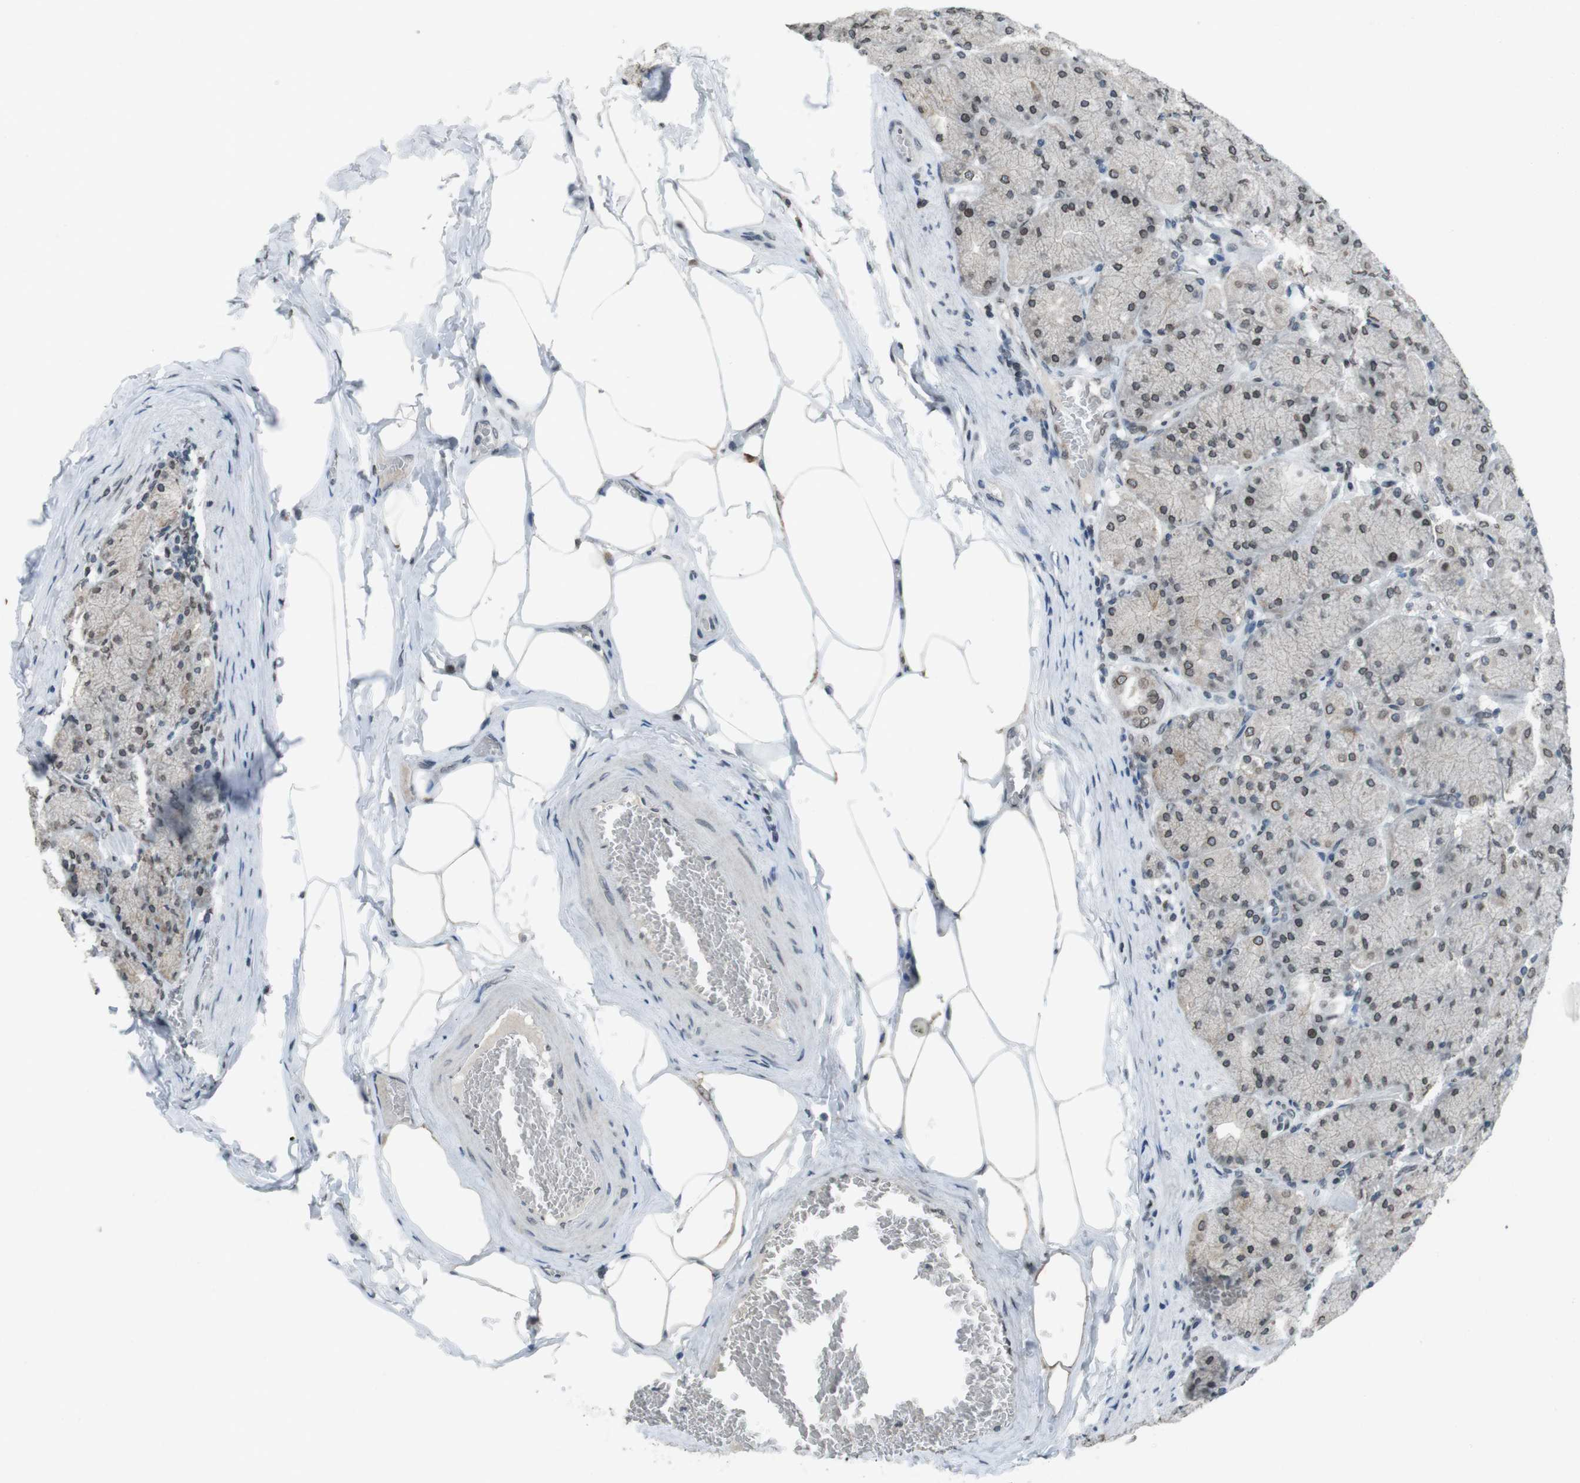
{"staining": {"intensity": "strong", "quantity": ">75%", "location": "cytoplasmic/membranous,nuclear"}, "tissue": "stomach", "cell_type": "Glandular cells", "image_type": "normal", "snomed": [{"axis": "morphology", "description": "Normal tissue, NOS"}, {"axis": "topography", "description": "Stomach, upper"}], "caption": "Protein expression analysis of unremarkable human stomach reveals strong cytoplasmic/membranous,nuclear expression in about >75% of glandular cells. Nuclei are stained in blue.", "gene": "MAD1L1", "patient": {"sex": "female", "age": 56}}